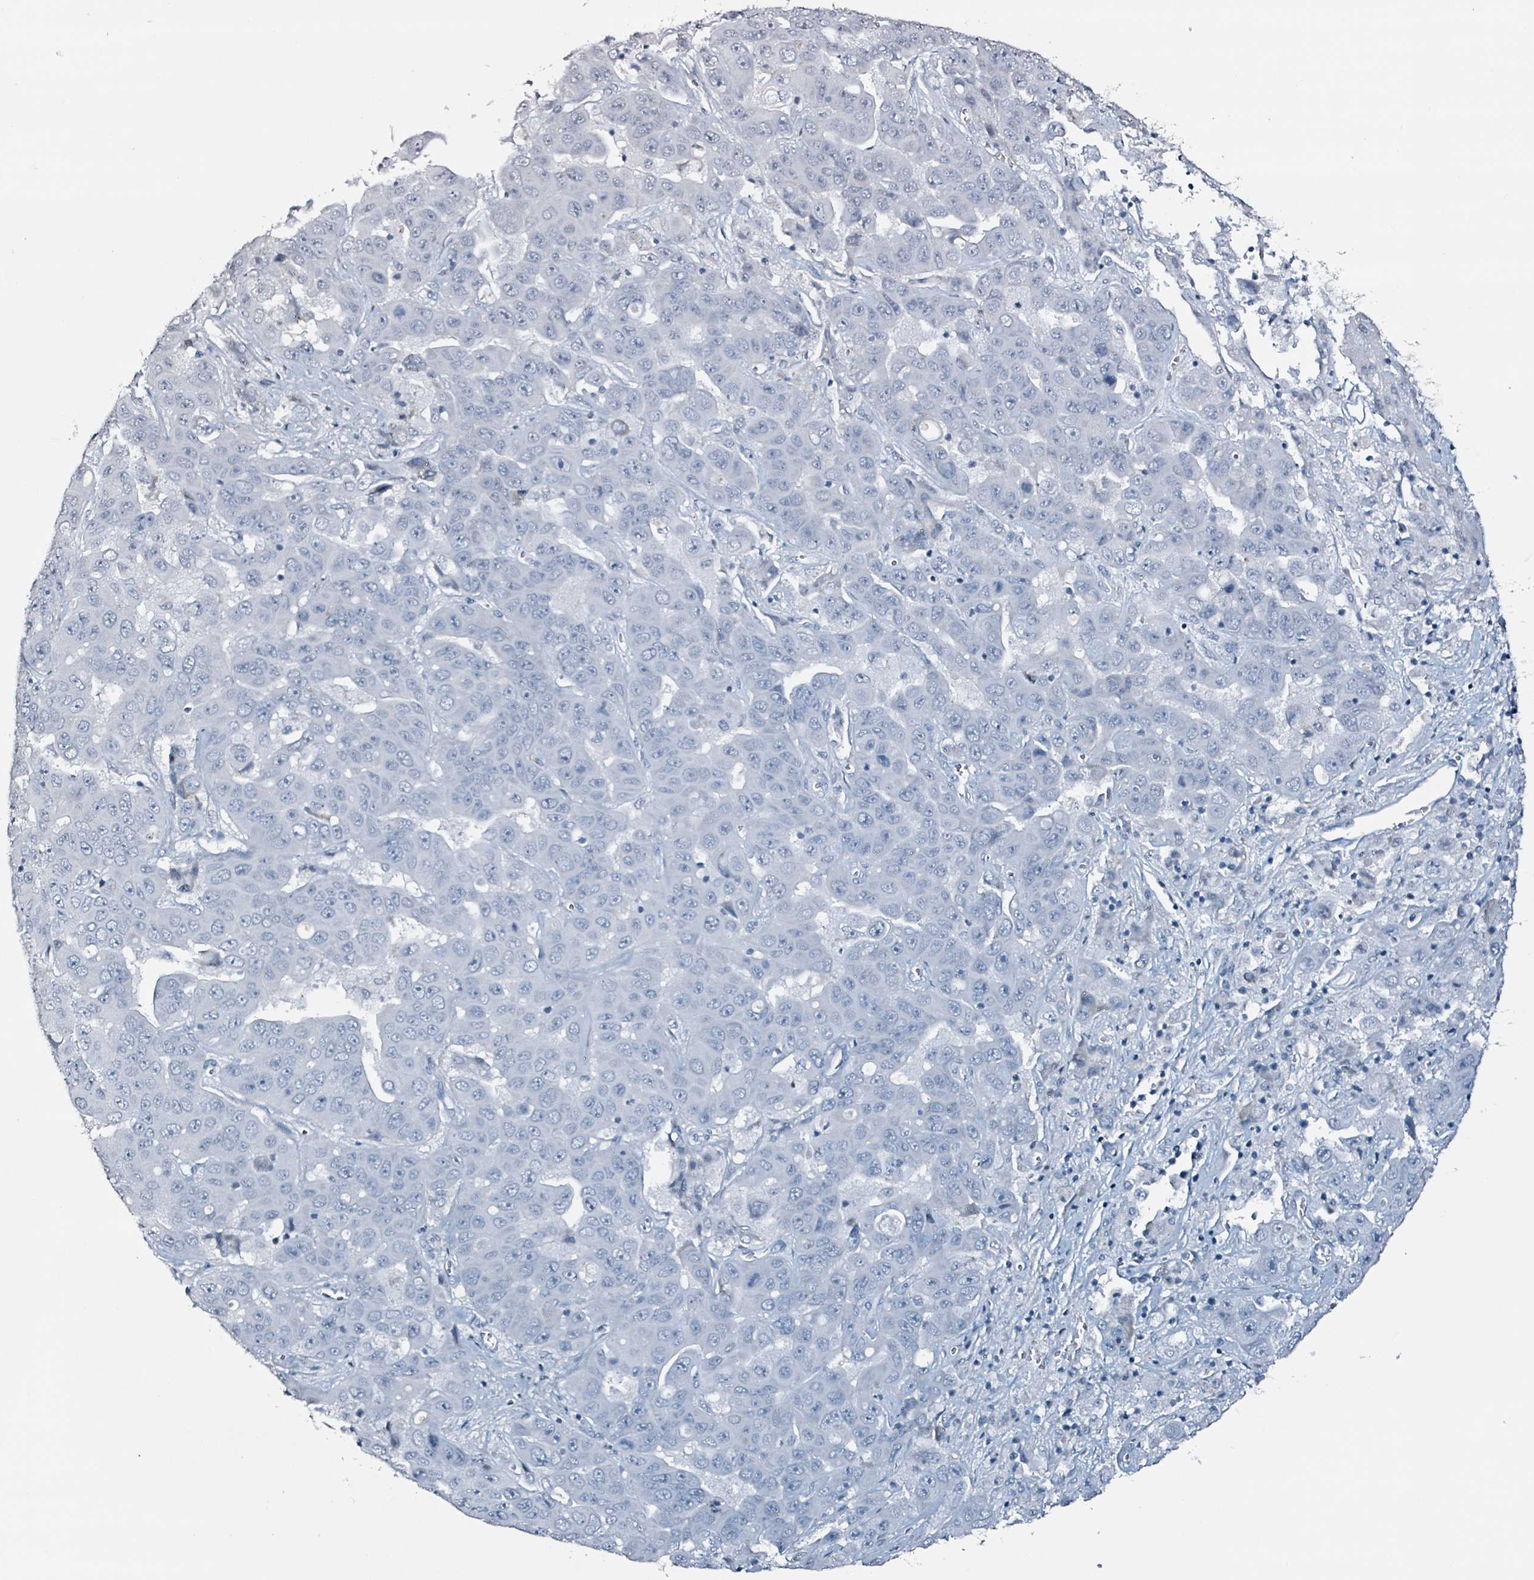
{"staining": {"intensity": "negative", "quantity": "none", "location": "none"}, "tissue": "liver cancer", "cell_type": "Tumor cells", "image_type": "cancer", "snomed": [{"axis": "morphology", "description": "Cholangiocarcinoma"}, {"axis": "topography", "description": "Liver"}], "caption": "A photomicrograph of liver cancer stained for a protein shows no brown staining in tumor cells.", "gene": "CA9", "patient": {"sex": "female", "age": 52}}